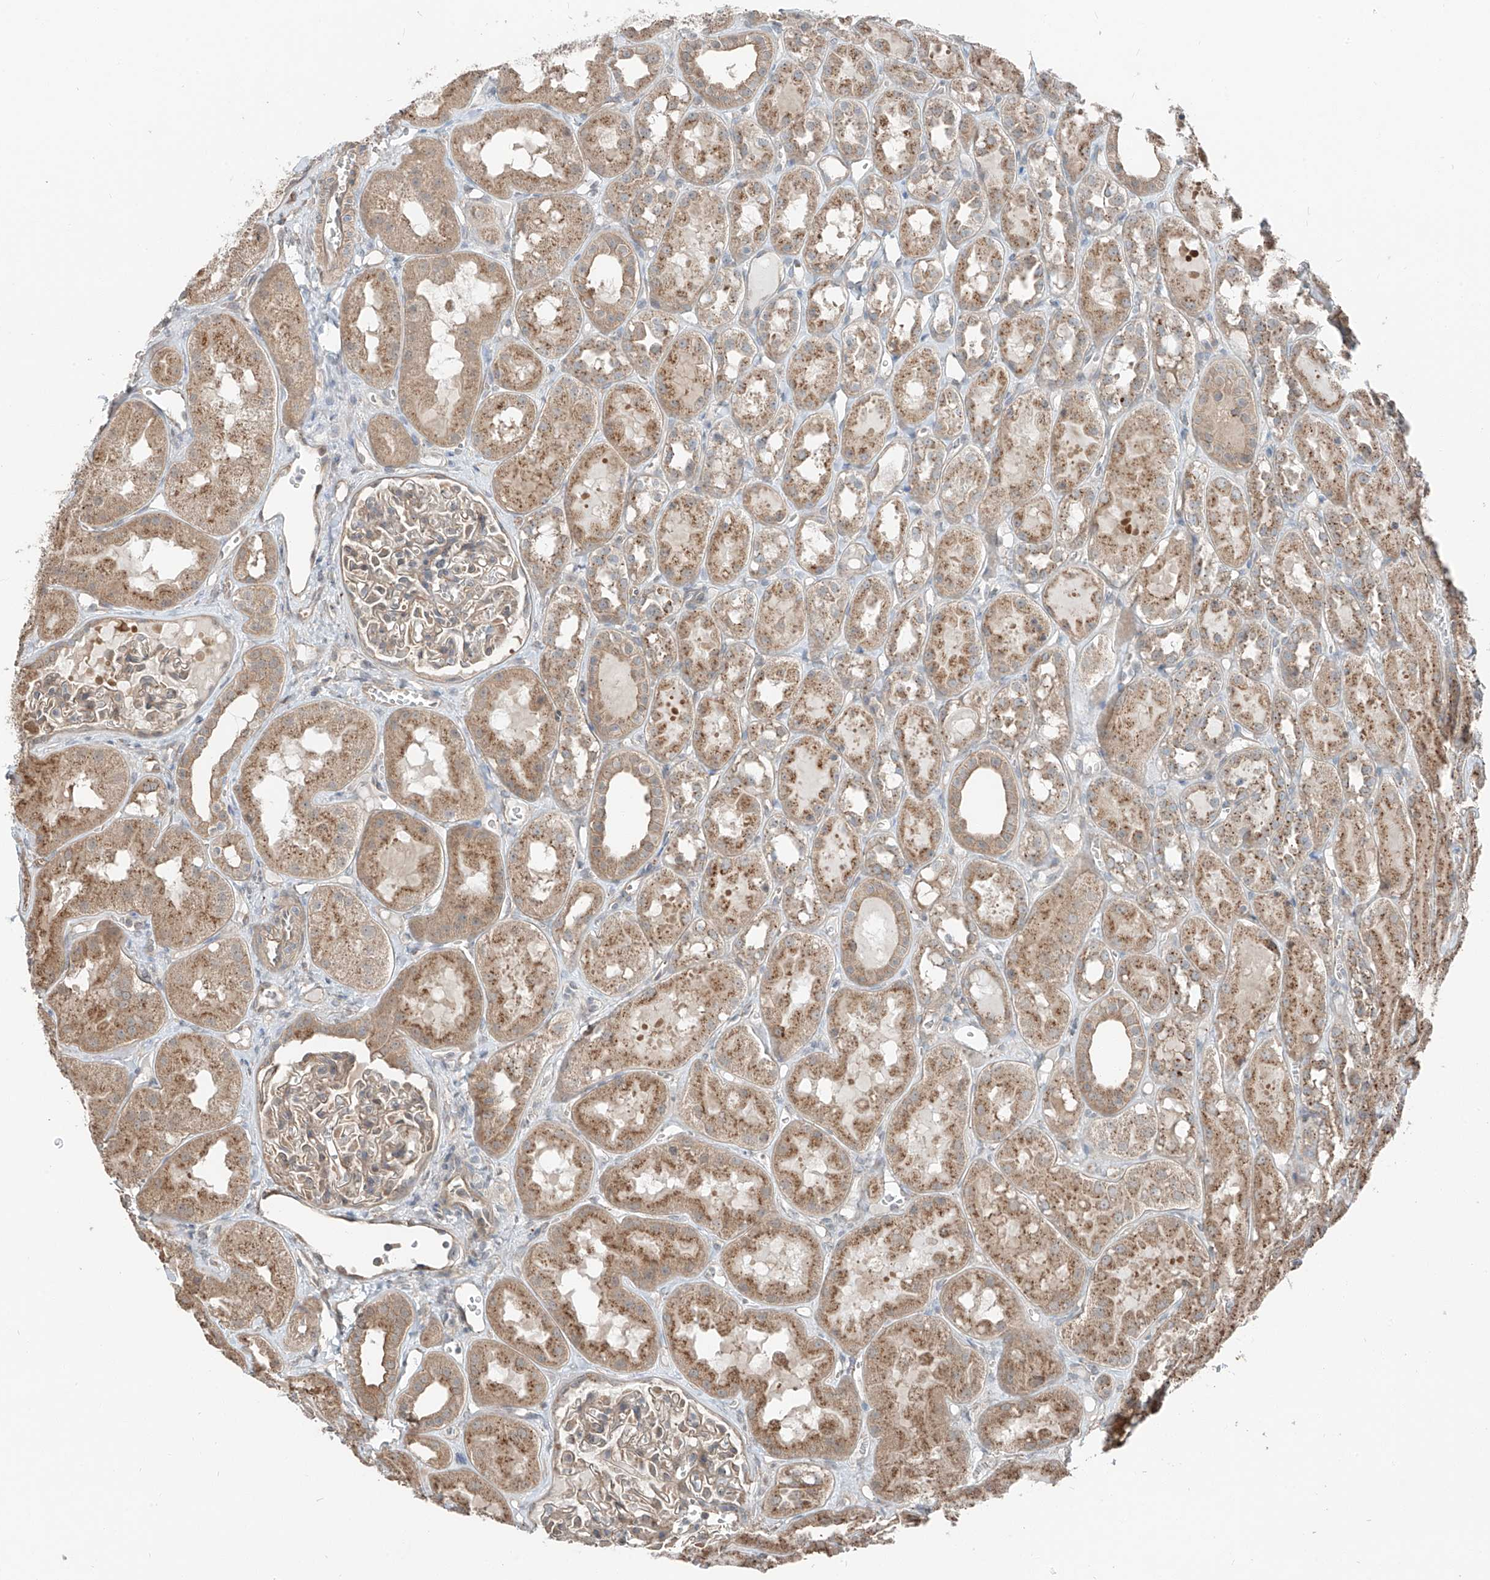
{"staining": {"intensity": "weak", "quantity": ">75%", "location": "cytoplasmic/membranous"}, "tissue": "kidney", "cell_type": "Cells in glomeruli", "image_type": "normal", "snomed": [{"axis": "morphology", "description": "Normal tissue, NOS"}, {"axis": "topography", "description": "Kidney"}], "caption": "Kidney stained with a brown dye exhibits weak cytoplasmic/membranous positive expression in about >75% of cells in glomeruli.", "gene": "CEP162", "patient": {"sex": "male", "age": 16}}